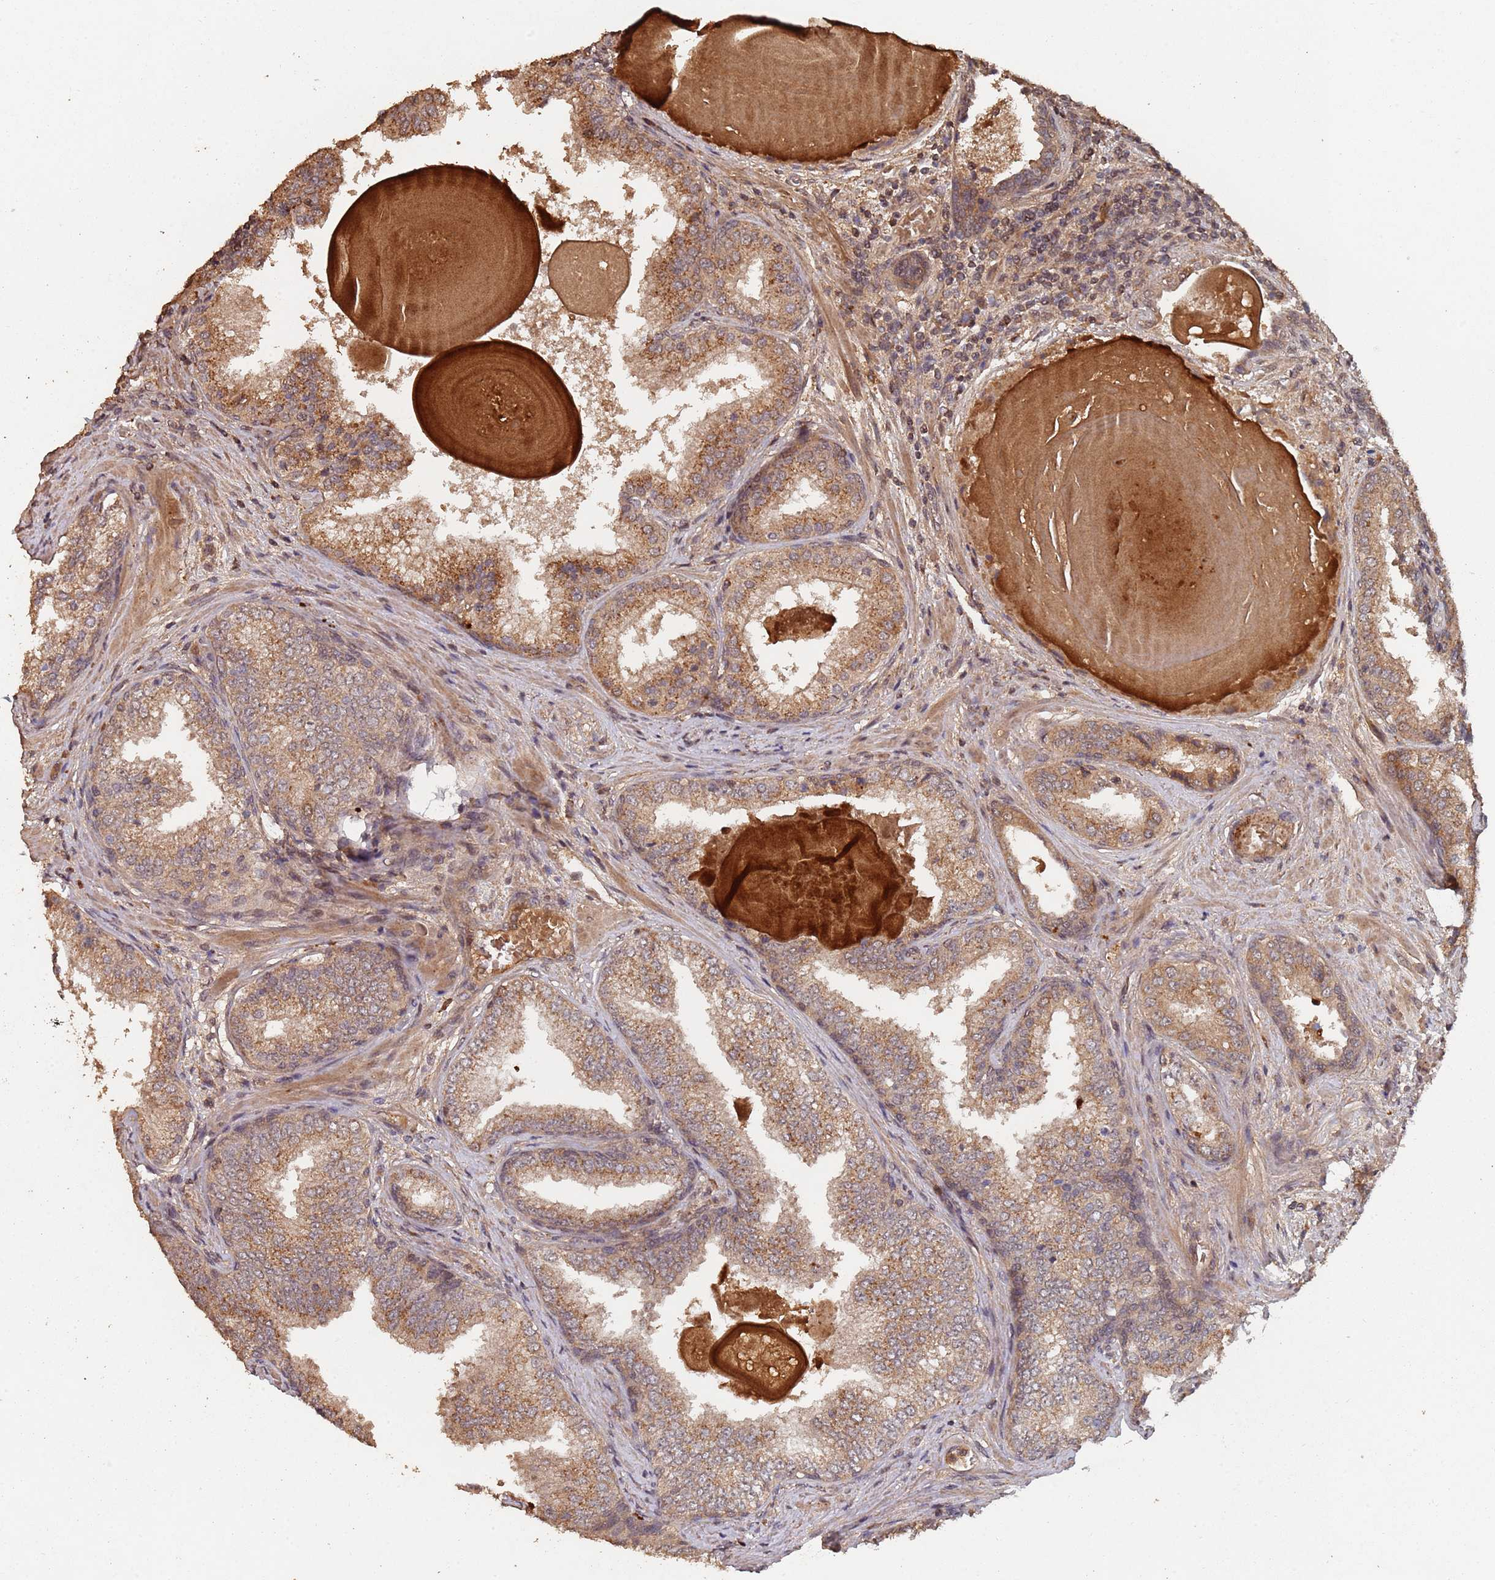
{"staining": {"intensity": "moderate", "quantity": ">75%", "location": "cytoplasmic/membranous"}, "tissue": "prostate cancer", "cell_type": "Tumor cells", "image_type": "cancer", "snomed": [{"axis": "morphology", "description": "Adenocarcinoma, High grade"}, {"axis": "topography", "description": "Prostate"}], "caption": "Prostate cancer stained for a protein demonstrates moderate cytoplasmic/membranous positivity in tumor cells.", "gene": "FRAT1", "patient": {"sex": "male", "age": 63}}